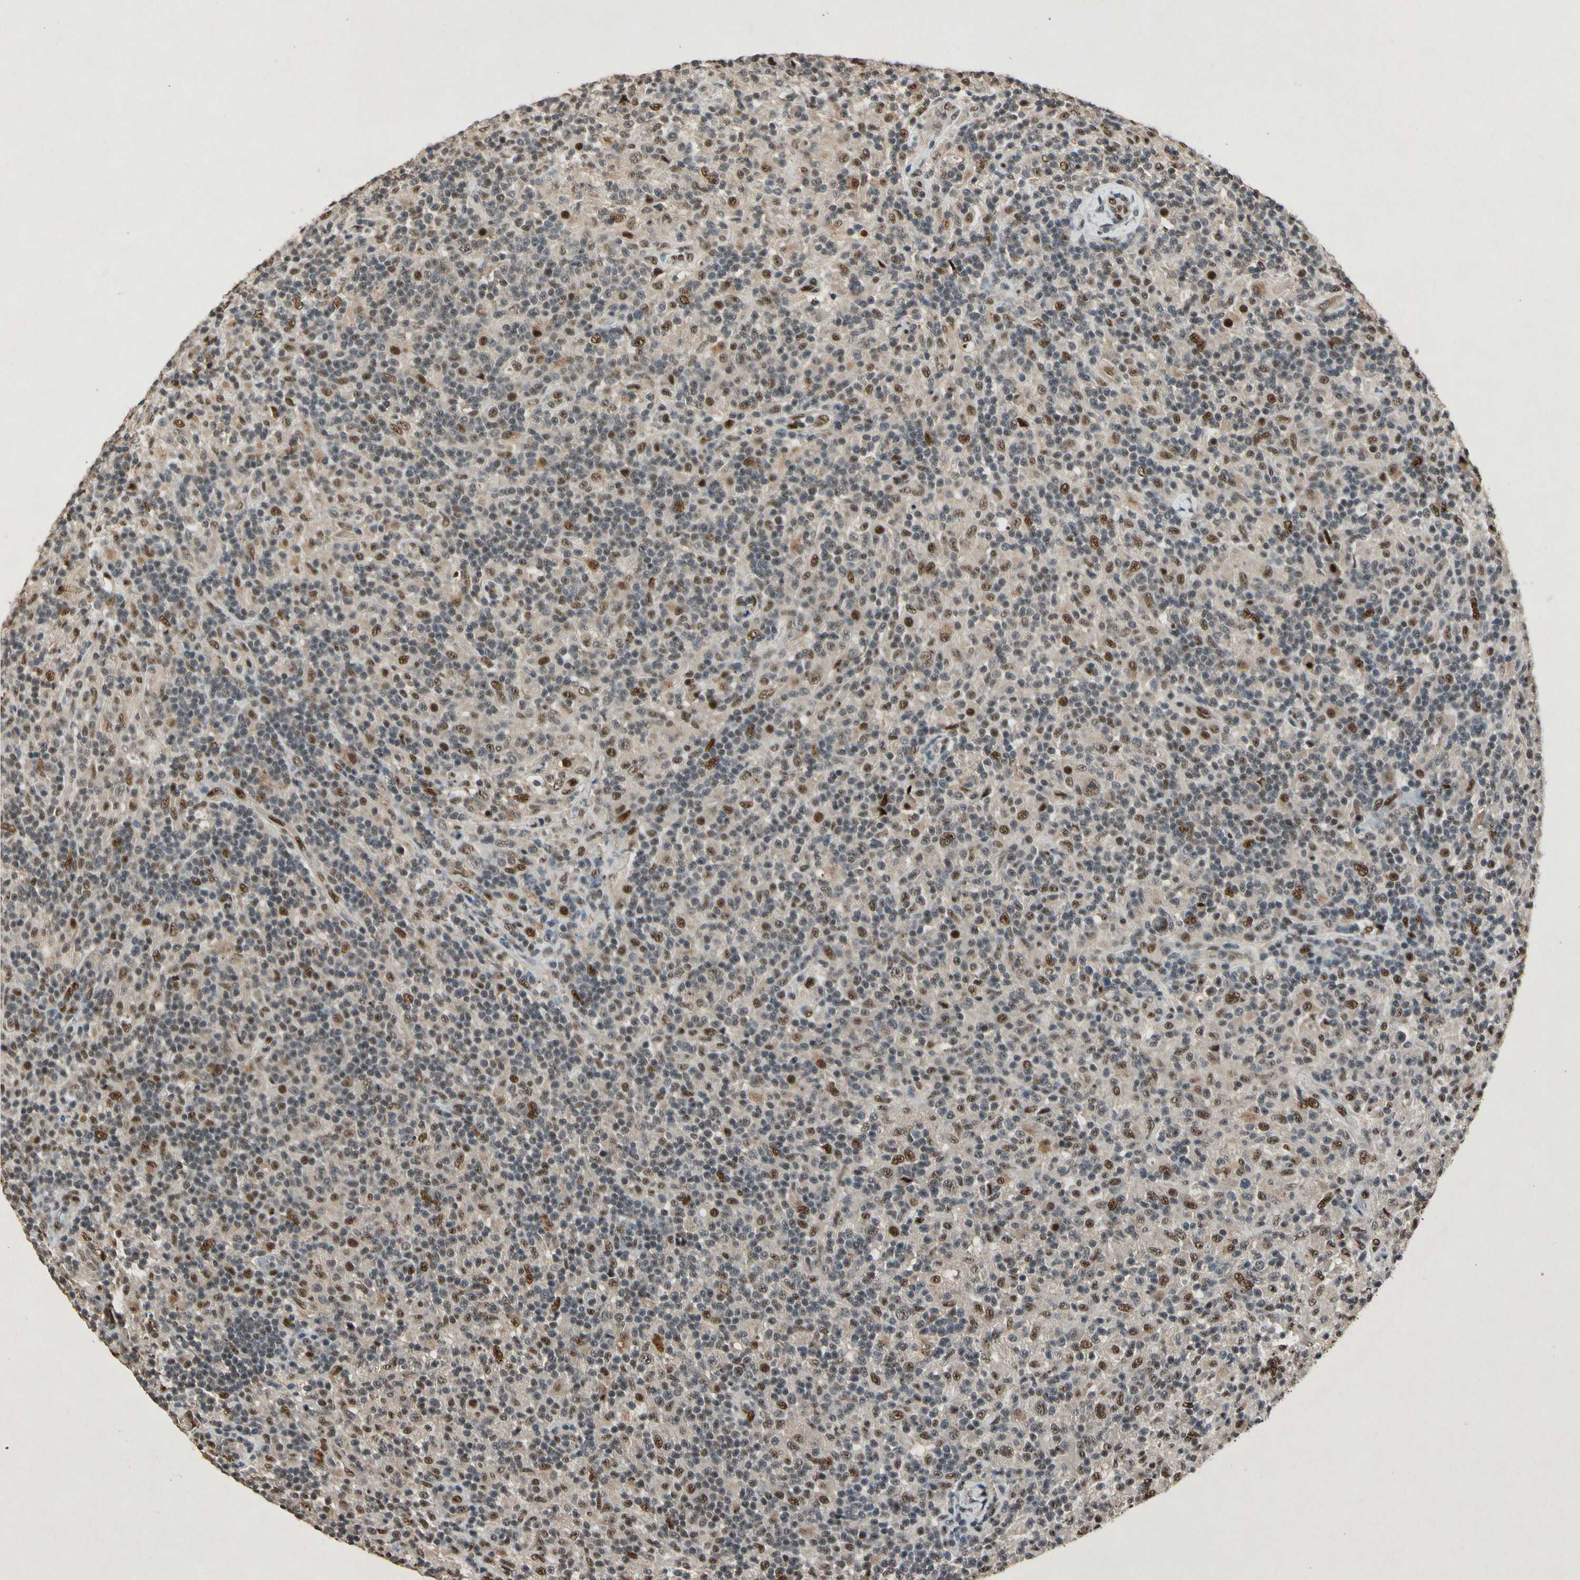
{"staining": {"intensity": "moderate", "quantity": ">75%", "location": "nuclear"}, "tissue": "lymphoma", "cell_type": "Tumor cells", "image_type": "cancer", "snomed": [{"axis": "morphology", "description": "Hodgkin's disease, NOS"}, {"axis": "topography", "description": "Lymph node"}], "caption": "The micrograph shows staining of Hodgkin's disease, revealing moderate nuclear protein staining (brown color) within tumor cells.", "gene": "PML", "patient": {"sex": "male", "age": 70}}